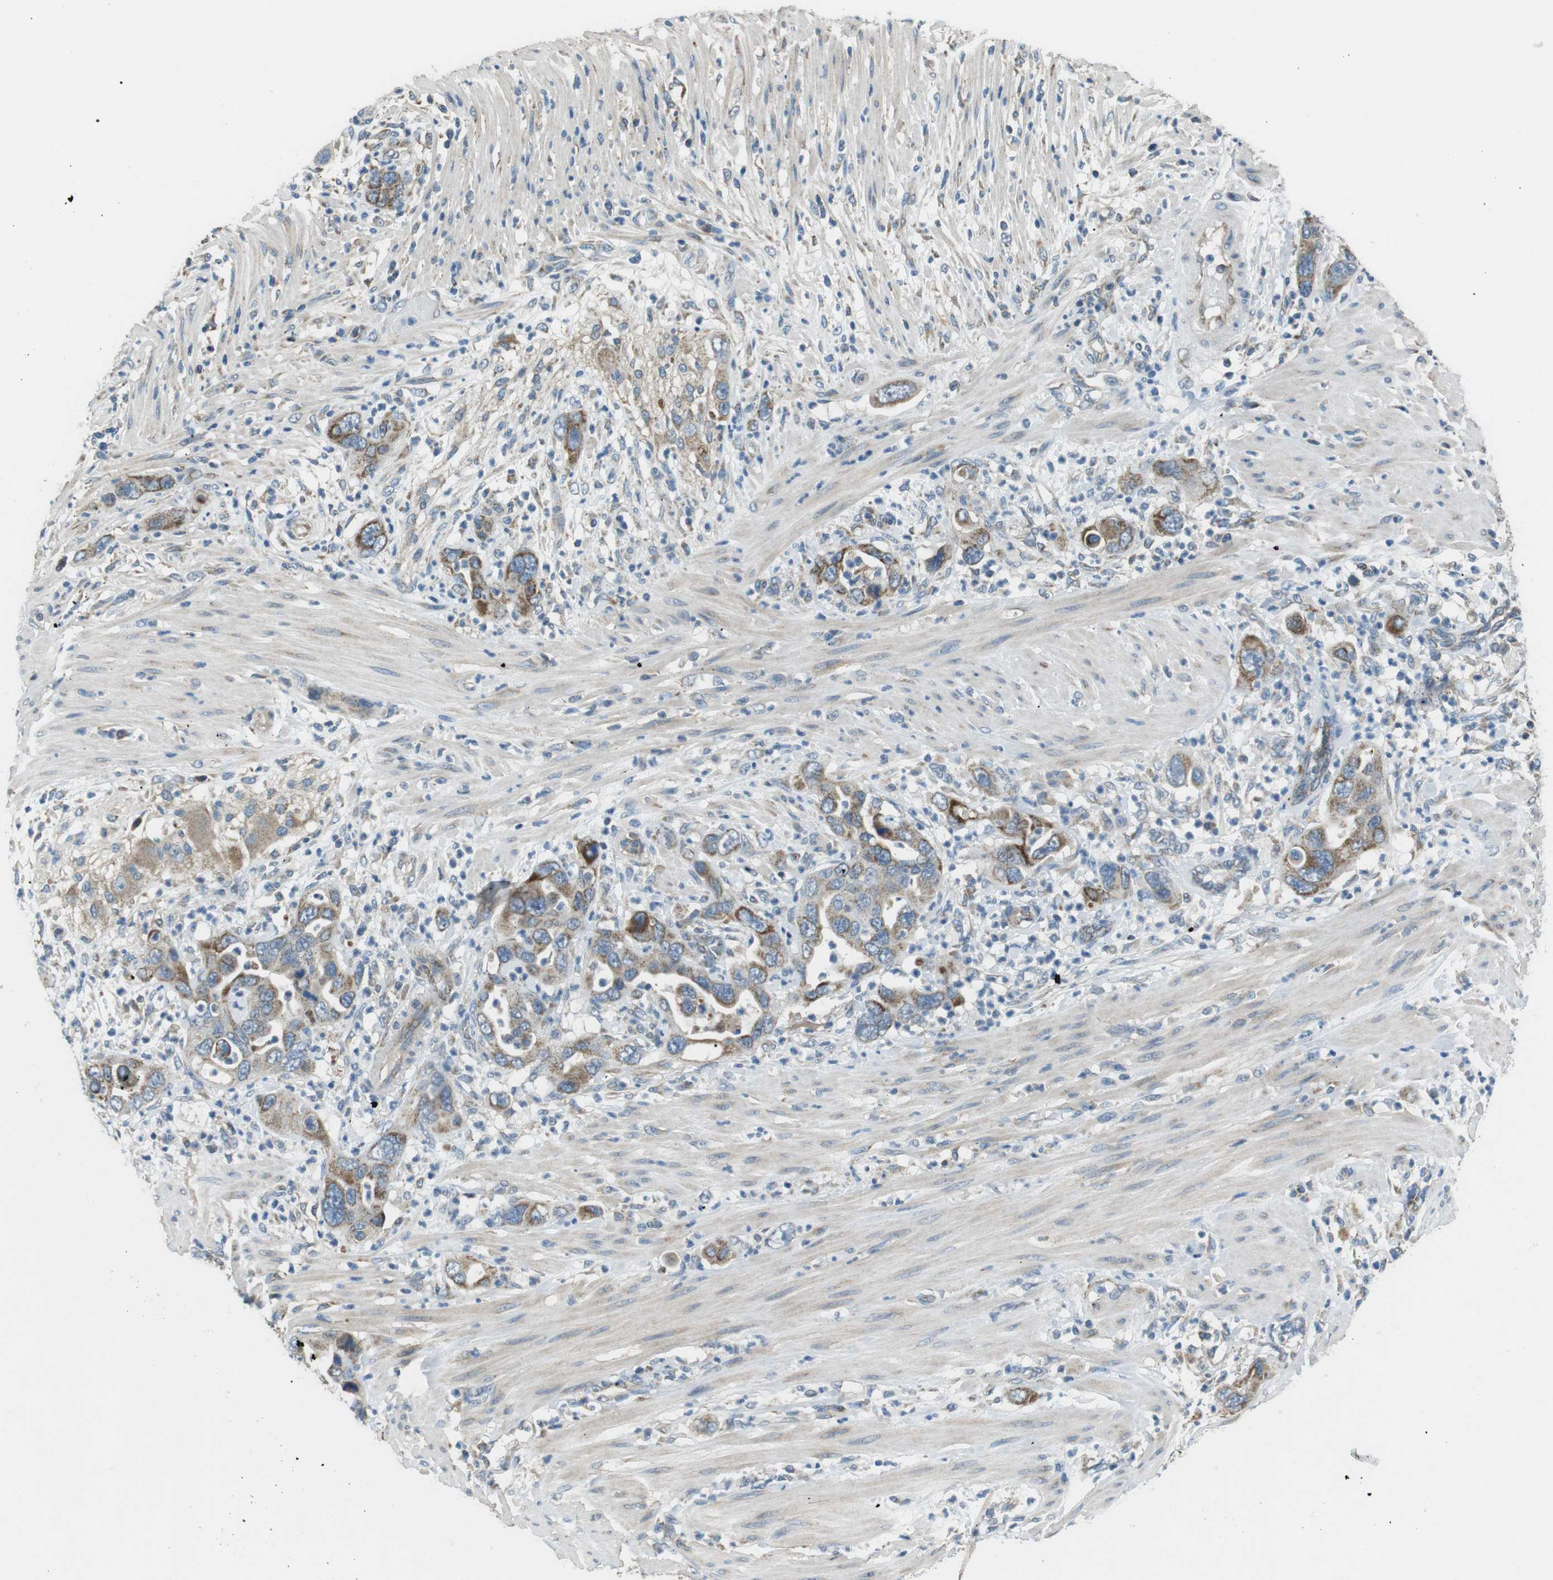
{"staining": {"intensity": "moderate", "quantity": "25%-75%", "location": "cytoplasmic/membranous"}, "tissue": "pancreatic cancer", "cell_type": "Tumor cells", "image_type": "cancer", "snomed": [{"axis": "morphology", "description": "Adenocarcinoma, NOS"}, {"axis": "topography", "description": "Pancreas"}], "caption": "The micrograph displays a brown stain indicating the presence of a protein in the cytoplasmic/membranous of tumor cells in pancreatic adenocarcinoma.", "gene": "BACE1", "patient": {"sex": "female", "age": 71}}